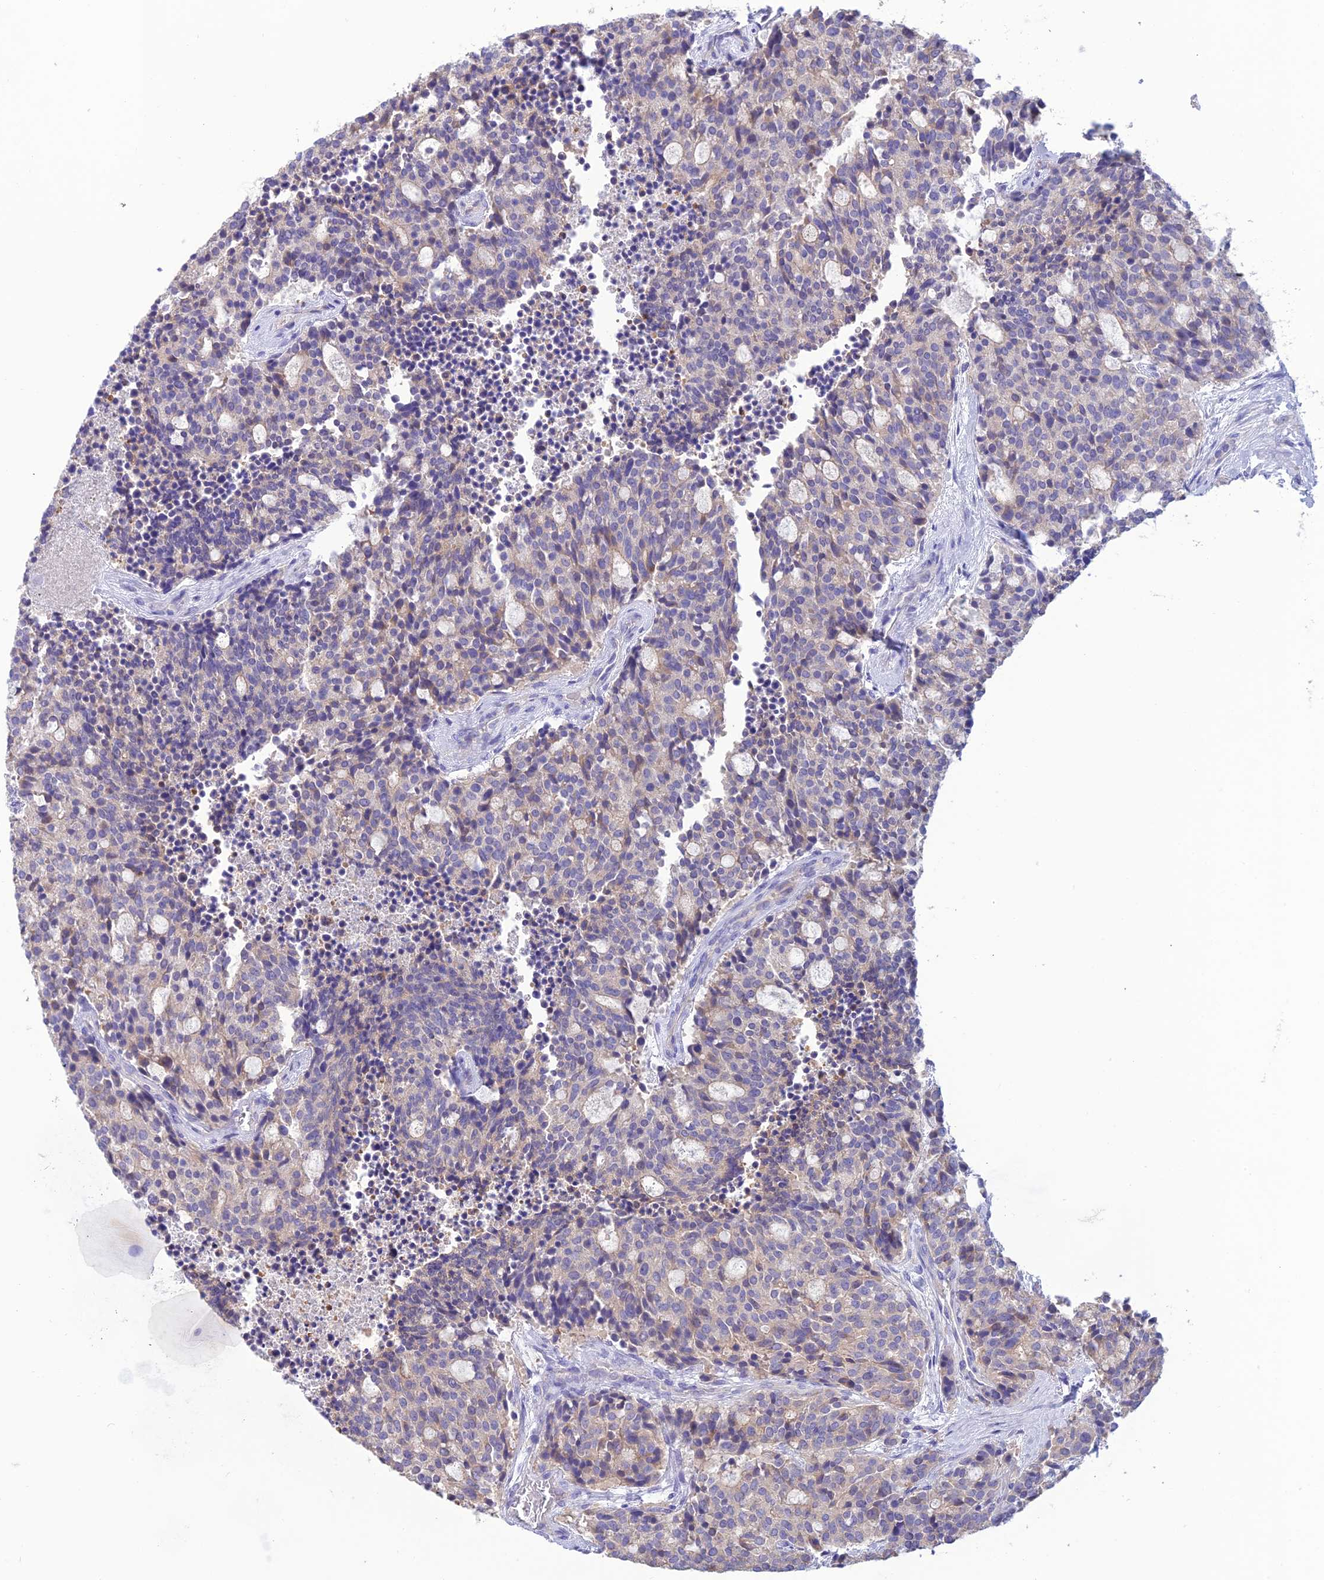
{"staining": {"intensity": "weak", "quantity": "<25%", "location": "cytoplasmic/membranous"}, "tissue": "carcinoid", "cell_type": "Tumor cells", "image_type": "cancer", "snomed": [{"axis": "morphology", "description": "Carcinoid, malignant, NOS"}, {"axis": "topography", "description": "Pancreas"}], "caption": "IHC photomicrograph of malignant carcinoid stained for a protein (brown), which exhibits no staining in tumor cells.", "gene": "SFT2D2", "patient": {"sex": "female", "age": 54}}